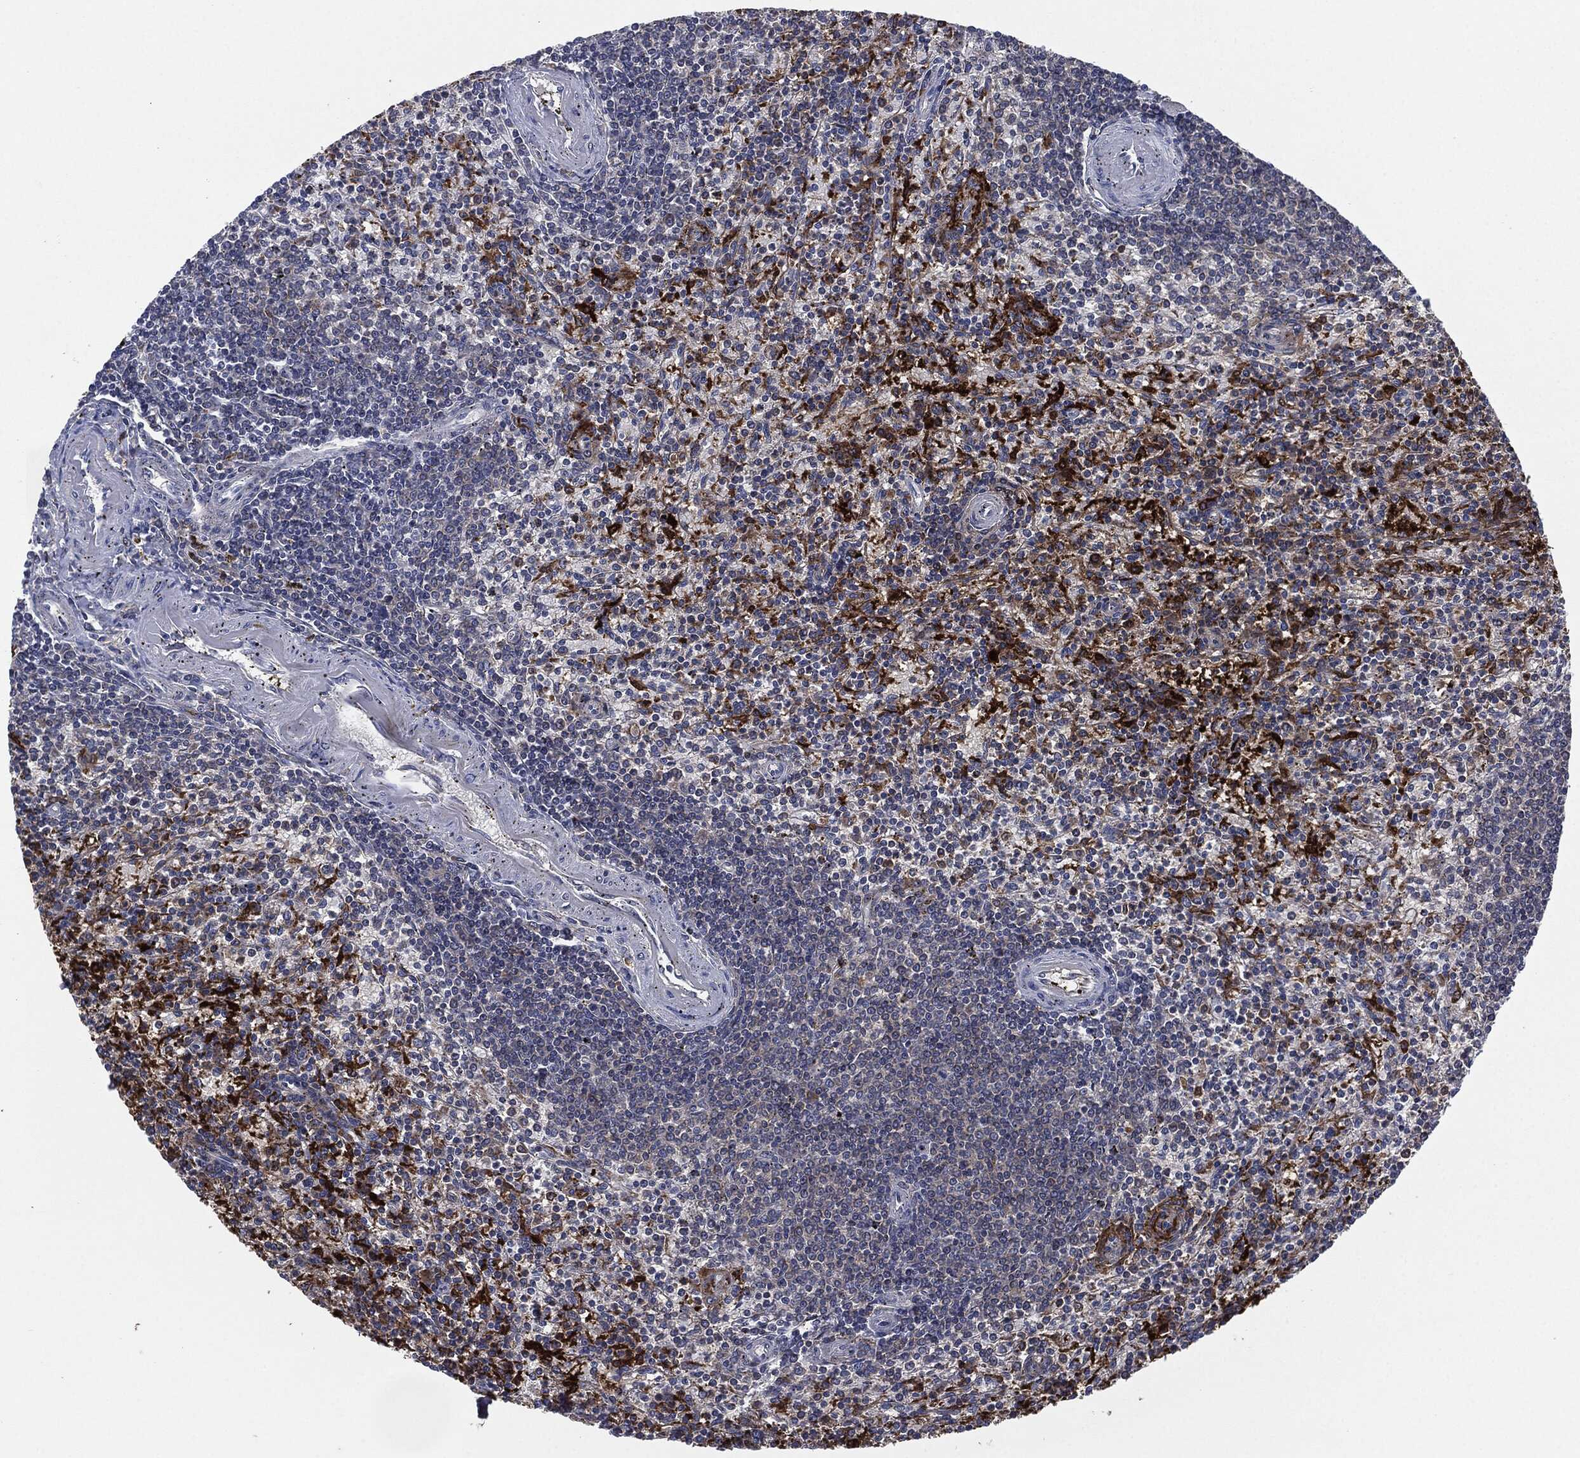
{"staining": {"intensity": "strong", "quantity": "25%-75%", "location": "cytoplasmic/membranous"}, "tissue": "spleen", "cell_type": "Cells in red pulp", "image_type": "normal", "snomed": [{"axis": "morphology", "description": "Normal tissue, NOS"}, {"axis": "topography", "description": "Spleen"}], "caption": "Immunohistochemistry micrograph of benign spleen: human spleen stained using IHC displays high levels of strong protein expression localized specifically in the cytoplasmic/membranous of cells in red pulp, appearing as a cytoplasmic/membranous brown color.", "gene": "TMEM11", "patient": {"sex": "female", "age": 37}}